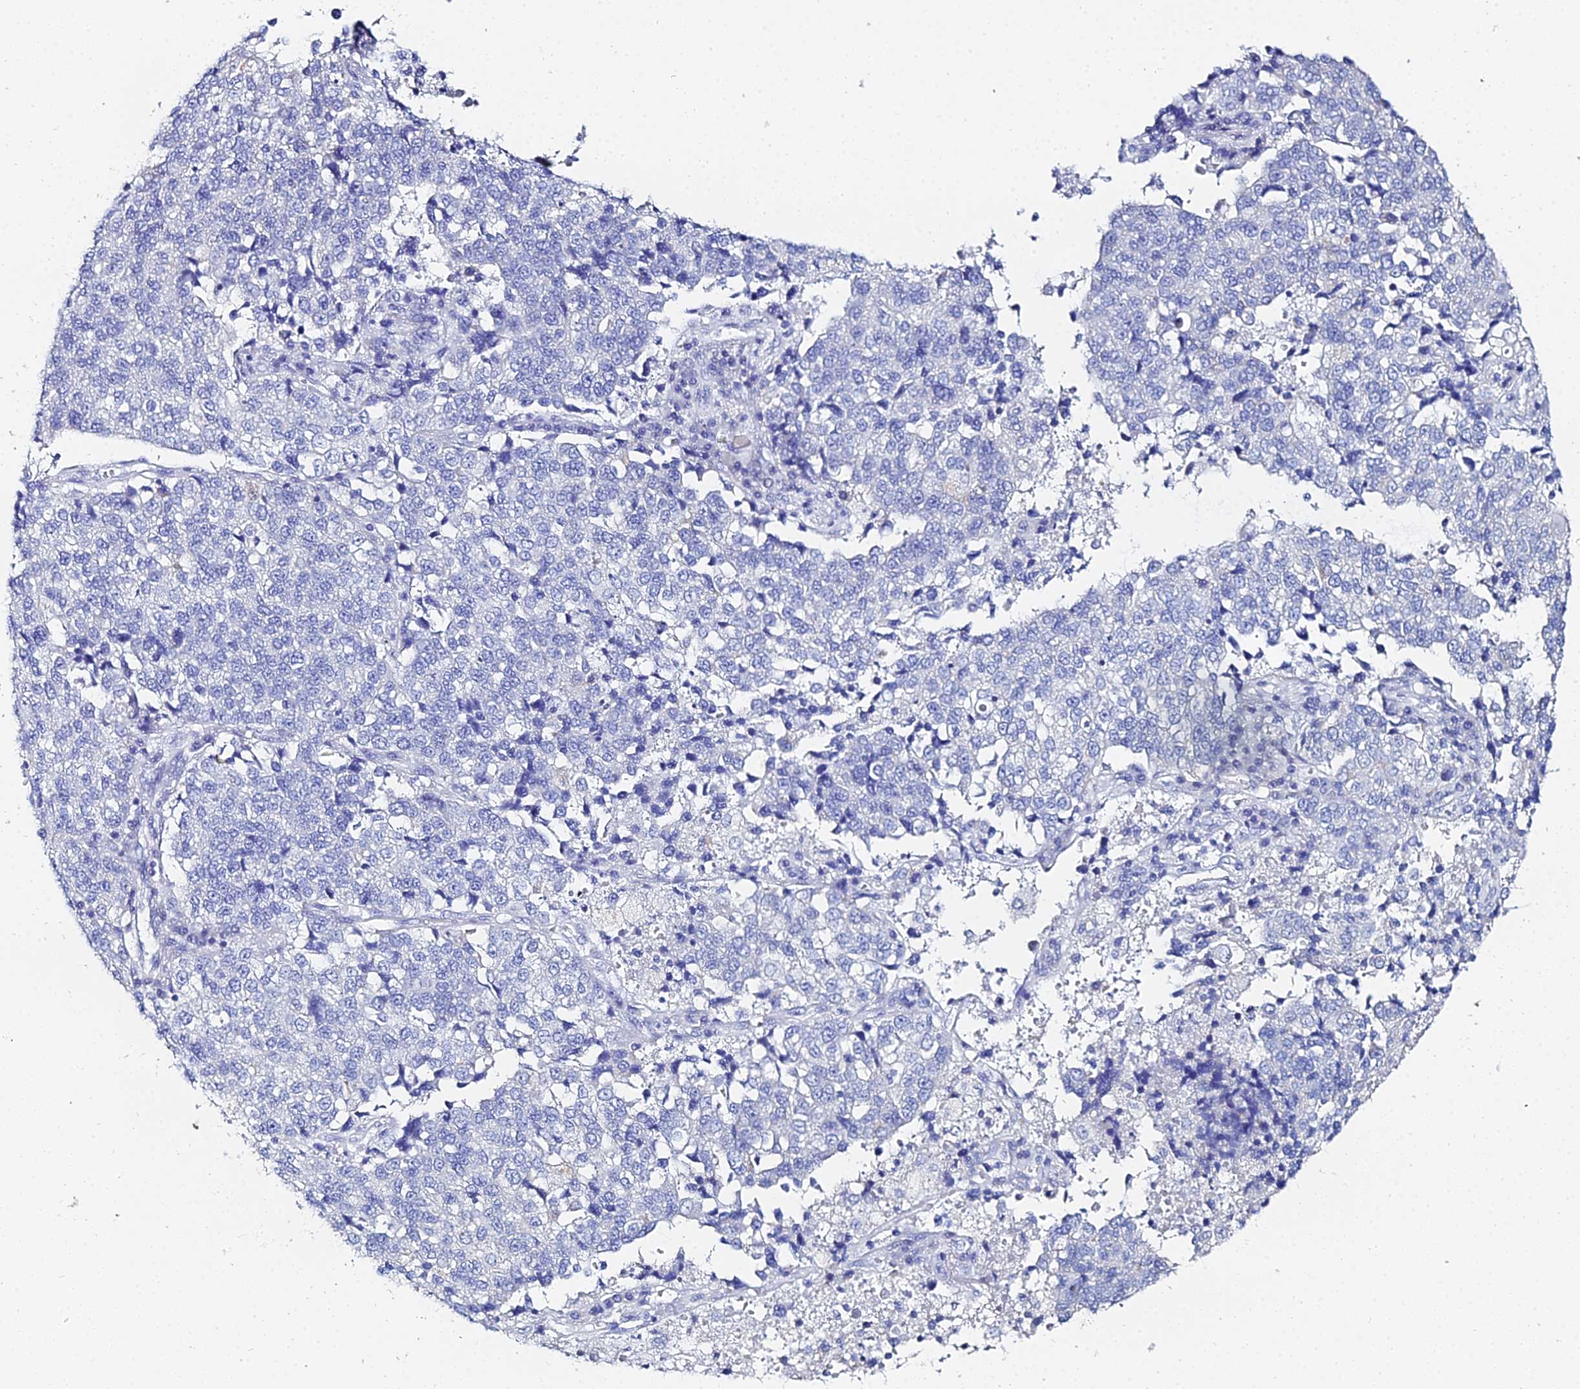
{"staining": {"intensity": "negative", "quantity": "none", "location": "none"}, "tissue": "lung cancer", "cell_type": "Tumor cells", "image_type": "cancer", "snomed": [{"axis": "morphology", "description": "Adenocarcinoma, NOS"}, {"axis": "topography", "description": "Lung"}], "caption": "The immunohistochemistry (IHC) photomicrograph has no significant expression in tumor cells of lung cancer tissue.", "gene": "OCM", "patient": {"sex": "male", "age": 49}}